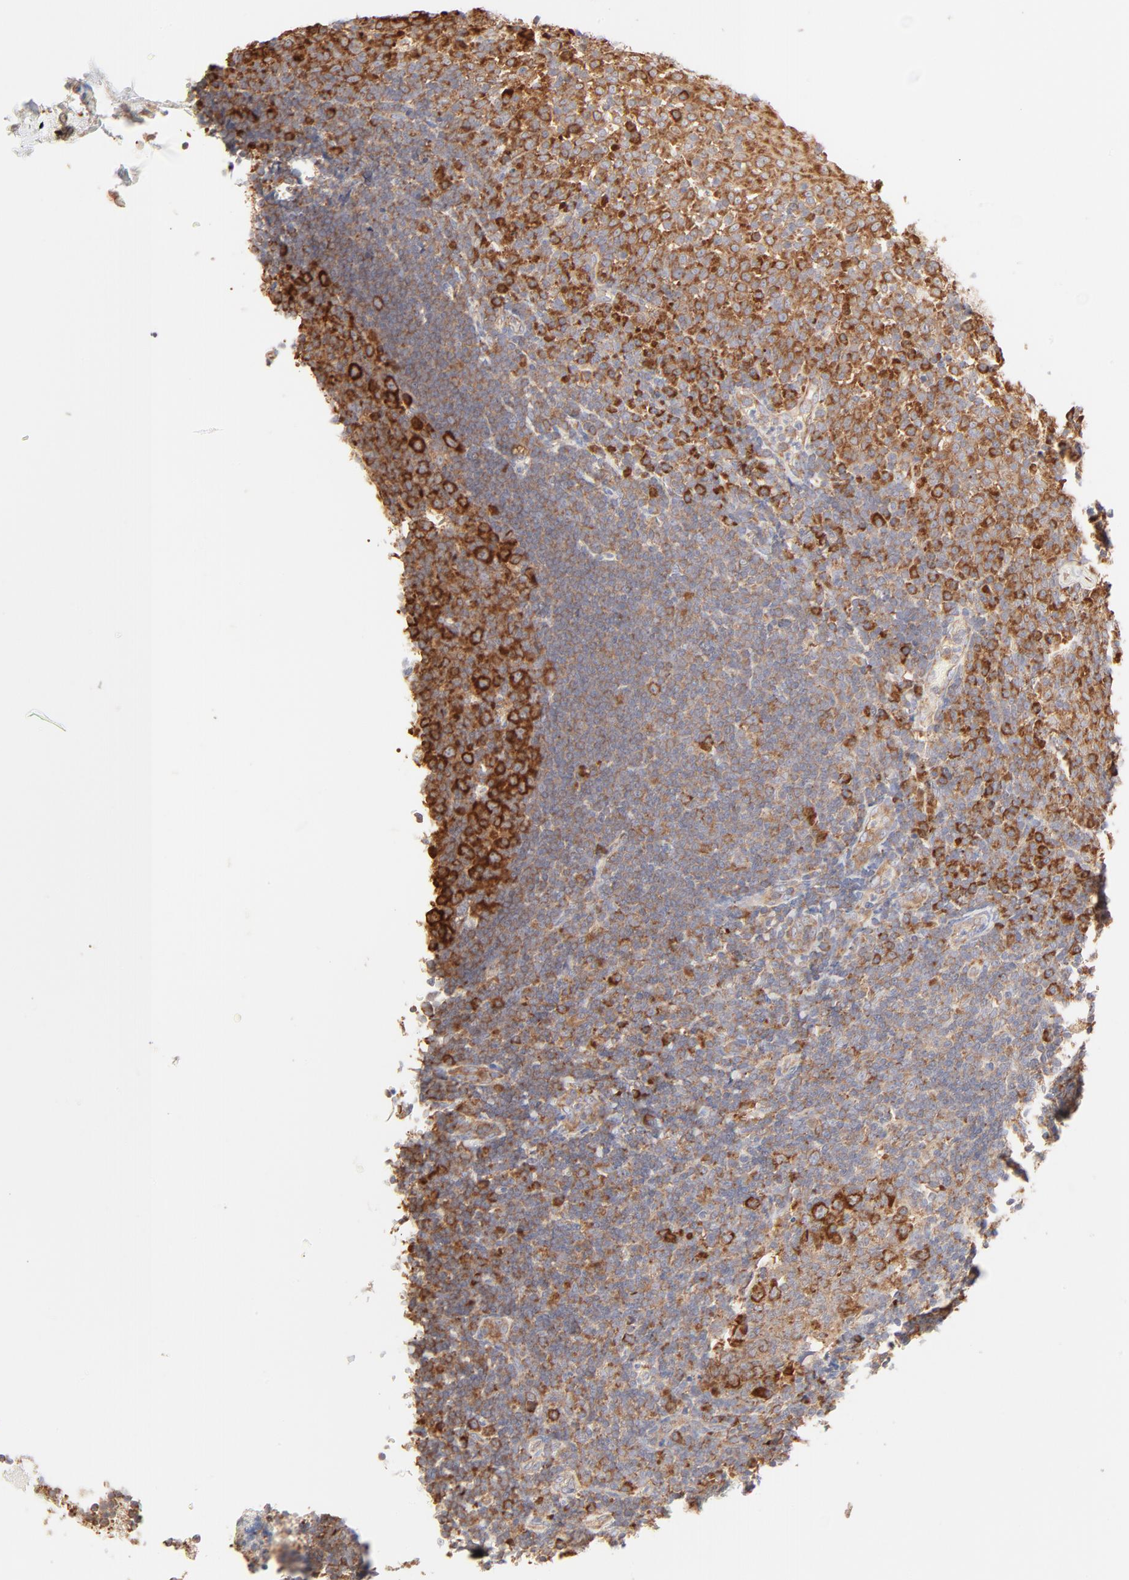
{"staining": {"intensity": "weak", "quantity": ">75%", "location": "cytoplasmic/membranous"}, "tissue": "tonsil", "cell_type": "Germinal center cells", "image_type": "normal", "snomed": [{"axis": "morphology", "description": "Normal tissue, NOS"}, {"axis": "topography", "description": "Tonsil"}], "caption": "Brown immunohistochemical staining in unremarkable tonsil displays weak cytoplasmic/membranous expression in about >75% of germinal center cells. The staining is performed using DAB brown chromogen to label protein expression. The nuclei are counter-stained blue using hematoxylin.", "gene": "RPS20", "patient": {"sex": "female", "age": 40}}